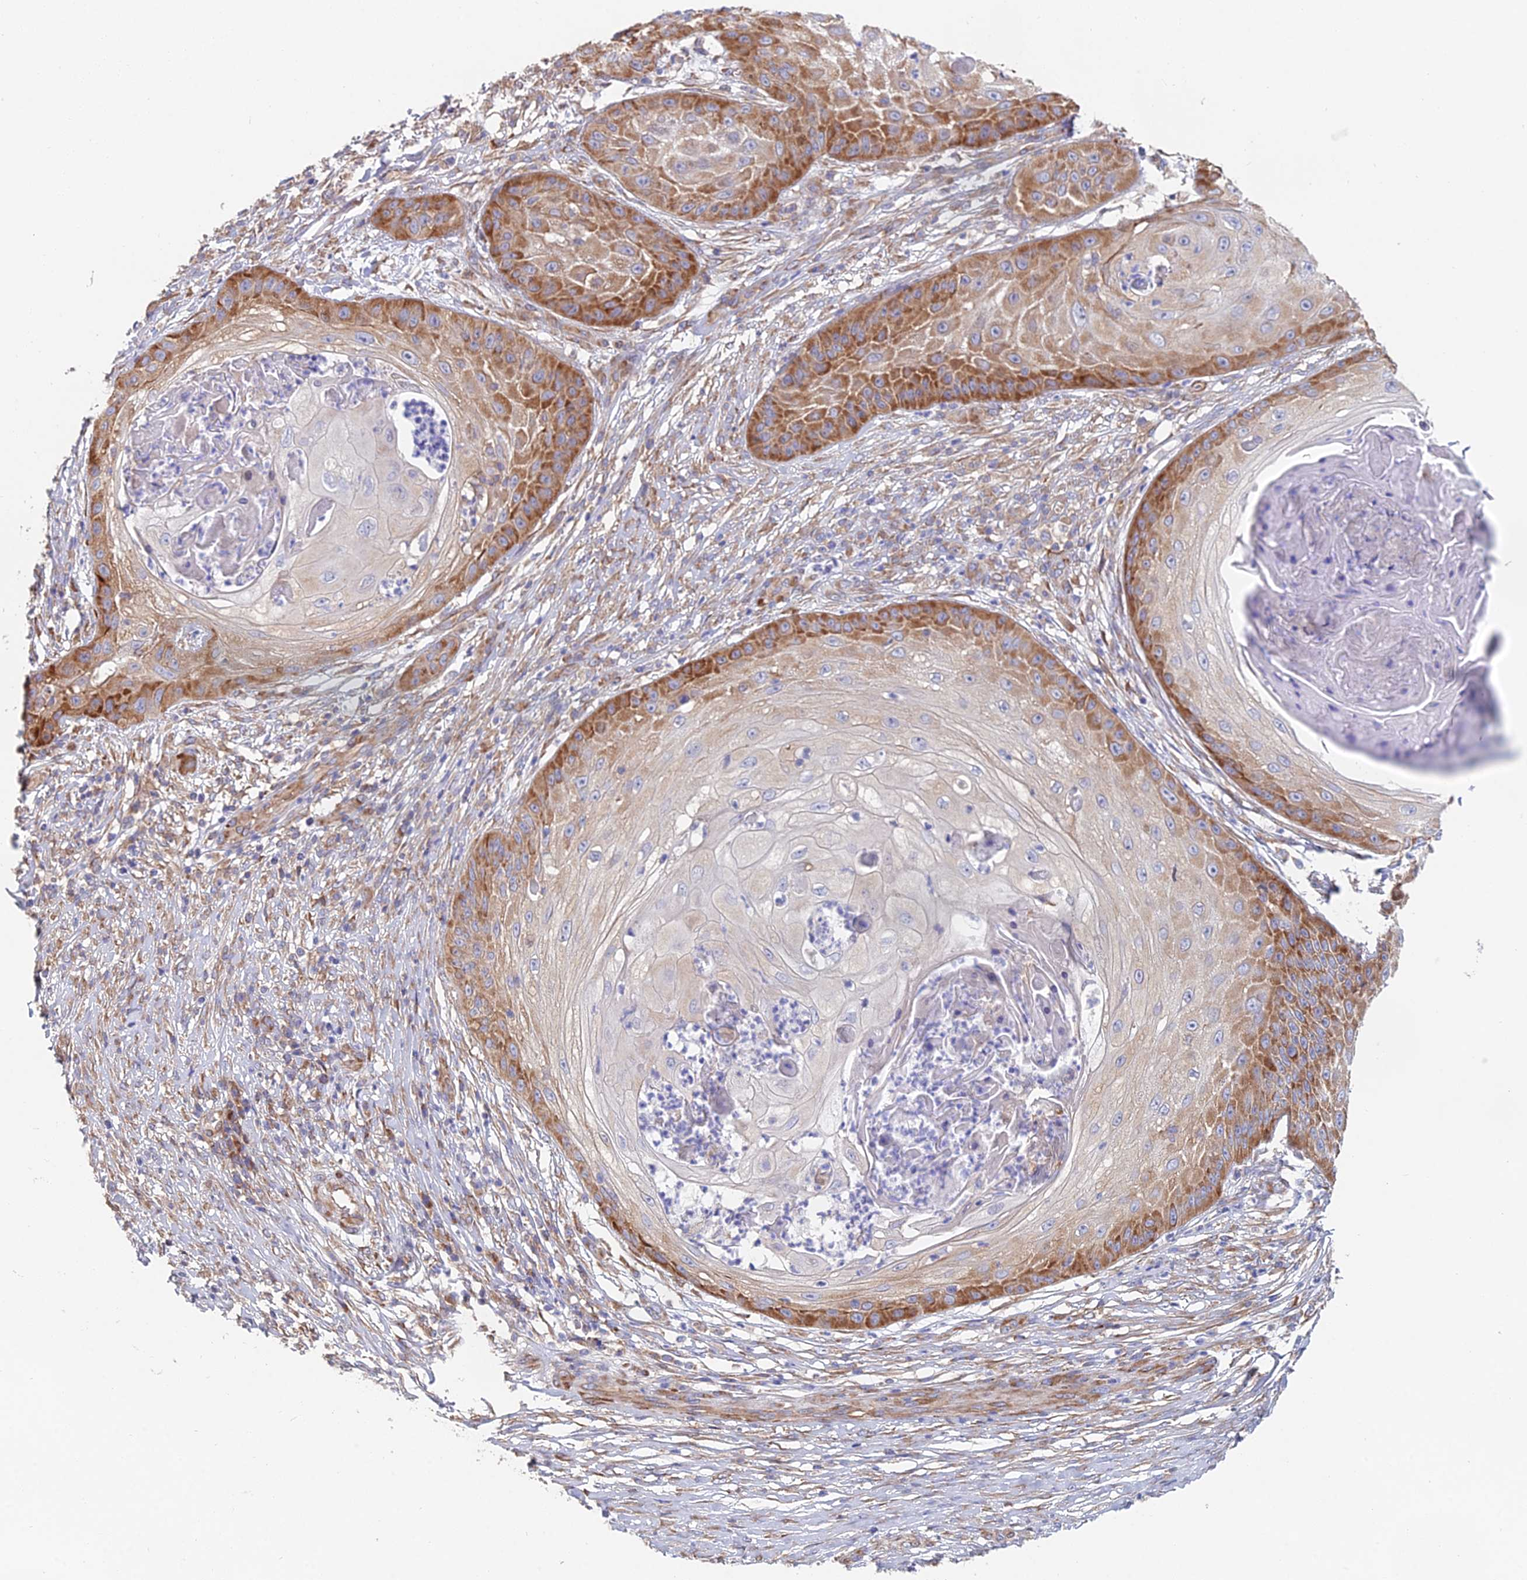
{"staining": {"intensity": "strong", "quantity": "25%-75%", "location": "cytoplasmic/membranous"}, "tissue": "skin cancer", "cell_type": "Tumor cells", "image_type": "cancer", "snomed": [{"axis": "morphology", "description": "Squamous cell carcinoma, NOS"}, {"axis": "topography", "description": "Skin"}], "caption": "A high-resolution micrograph shows immunohistochemistry staining of squamous cell carcinoma (skin), which shows strong cytoplasmic/membranous staining in about 25%-75% of tumor cells.", "gene": "ELOF1", "patient": {"sex": "male", "age": 70}}